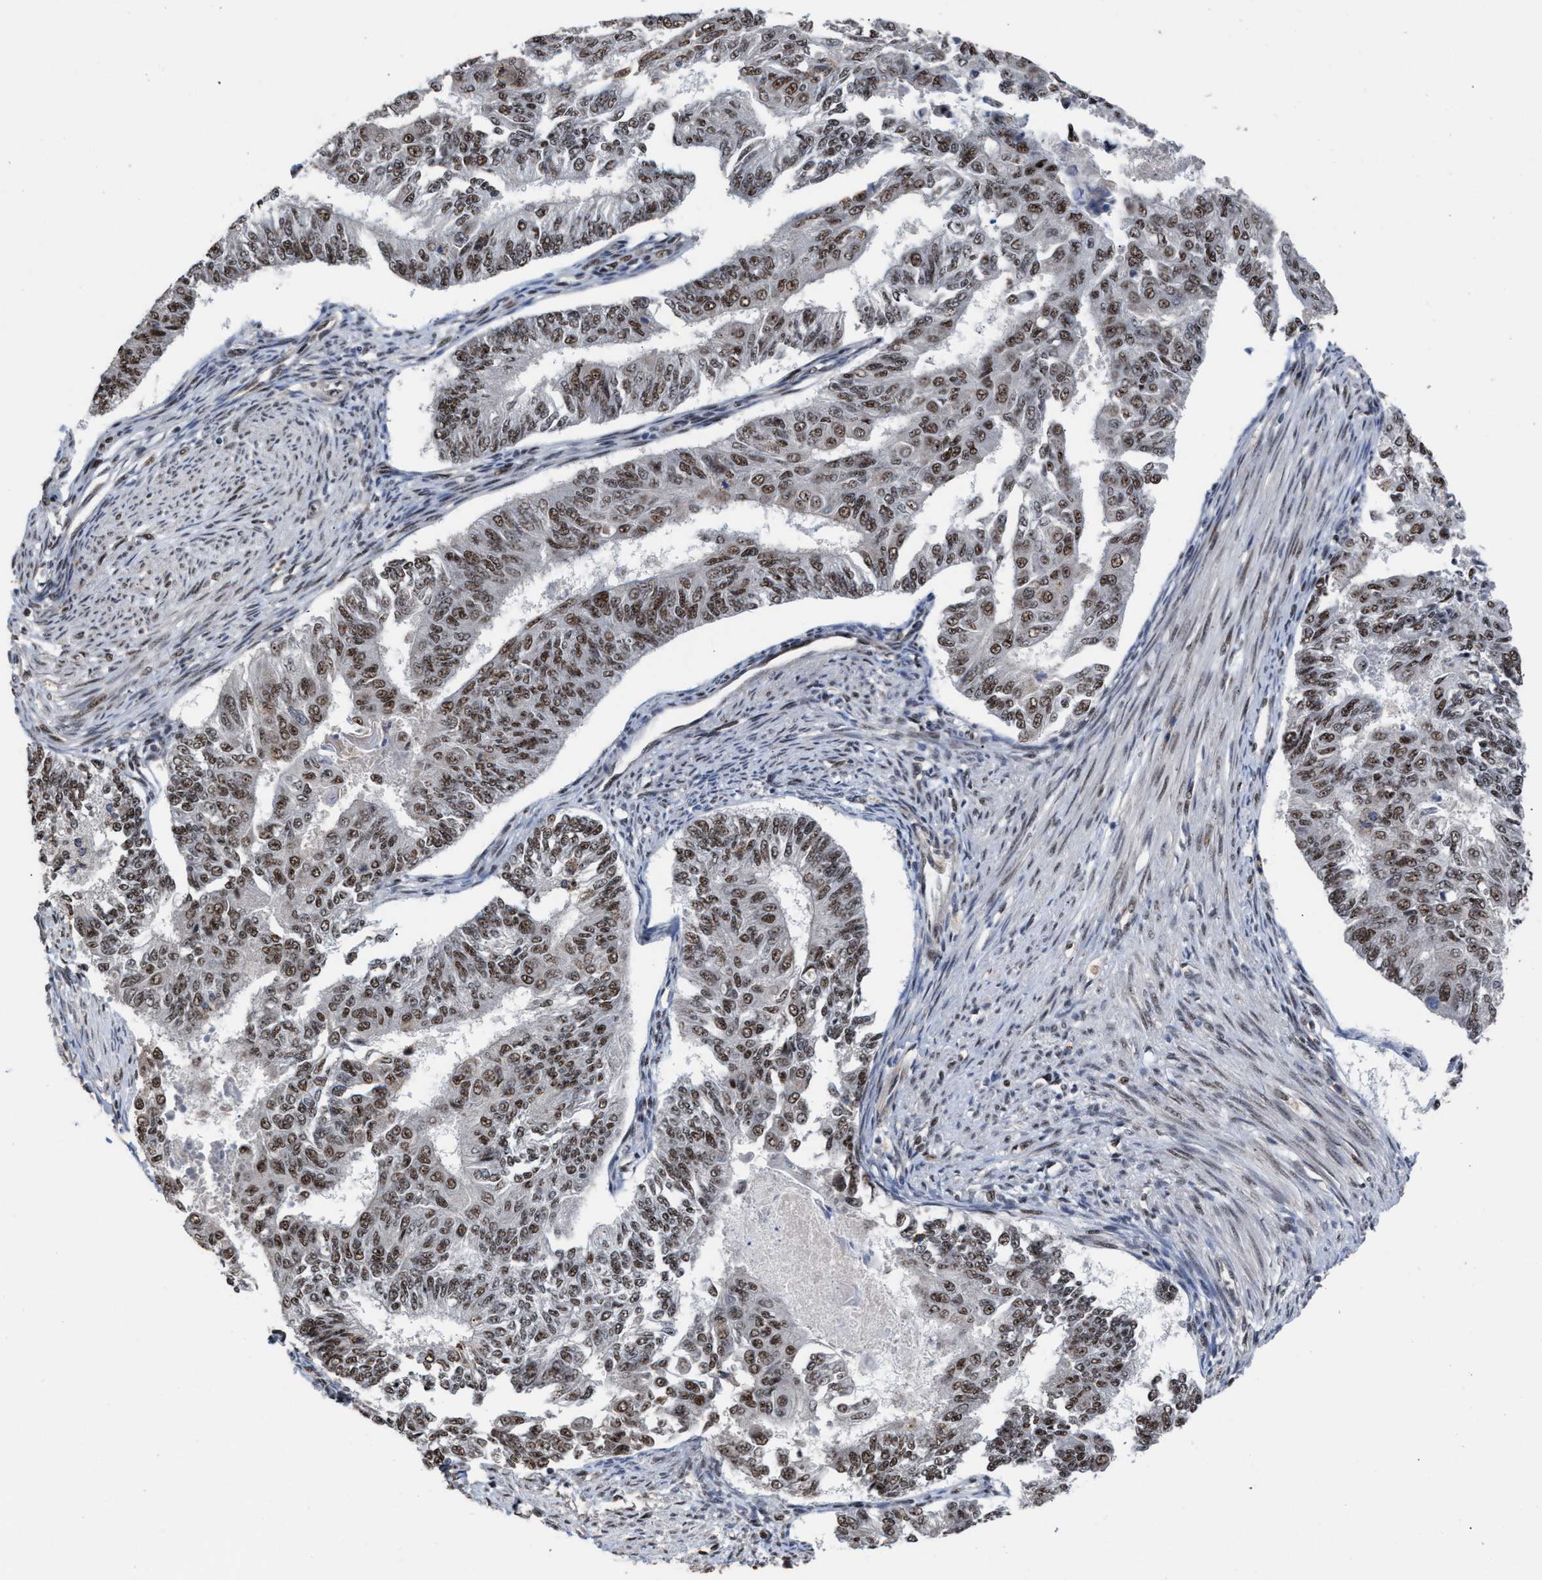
{"staining": {"intensity": "strong", "quantity": ">75%", "location": "nuclear"}, "tissue": "endometrial cancer", "cell_type": "Tumor cells", "image_type": "cancer", "snomed": [{"axis": "morphology", "description": "Adenocarcinoma, NOS"}, {"axis": "topography", "description": "Endometrium"}], "caption": "Protein expression analysis of endometrial adenocarcinoma demonstrates strong nuclear staining in about >75% of tumor cells. (Stains: DAB (3,3'-diaminobenzidine) in brown, nuclei in blue, Microscopy: brightfield microscopy at high magnification).", "gene": "EIF4A3", "patient": {"sex": "female", "age": 32}}